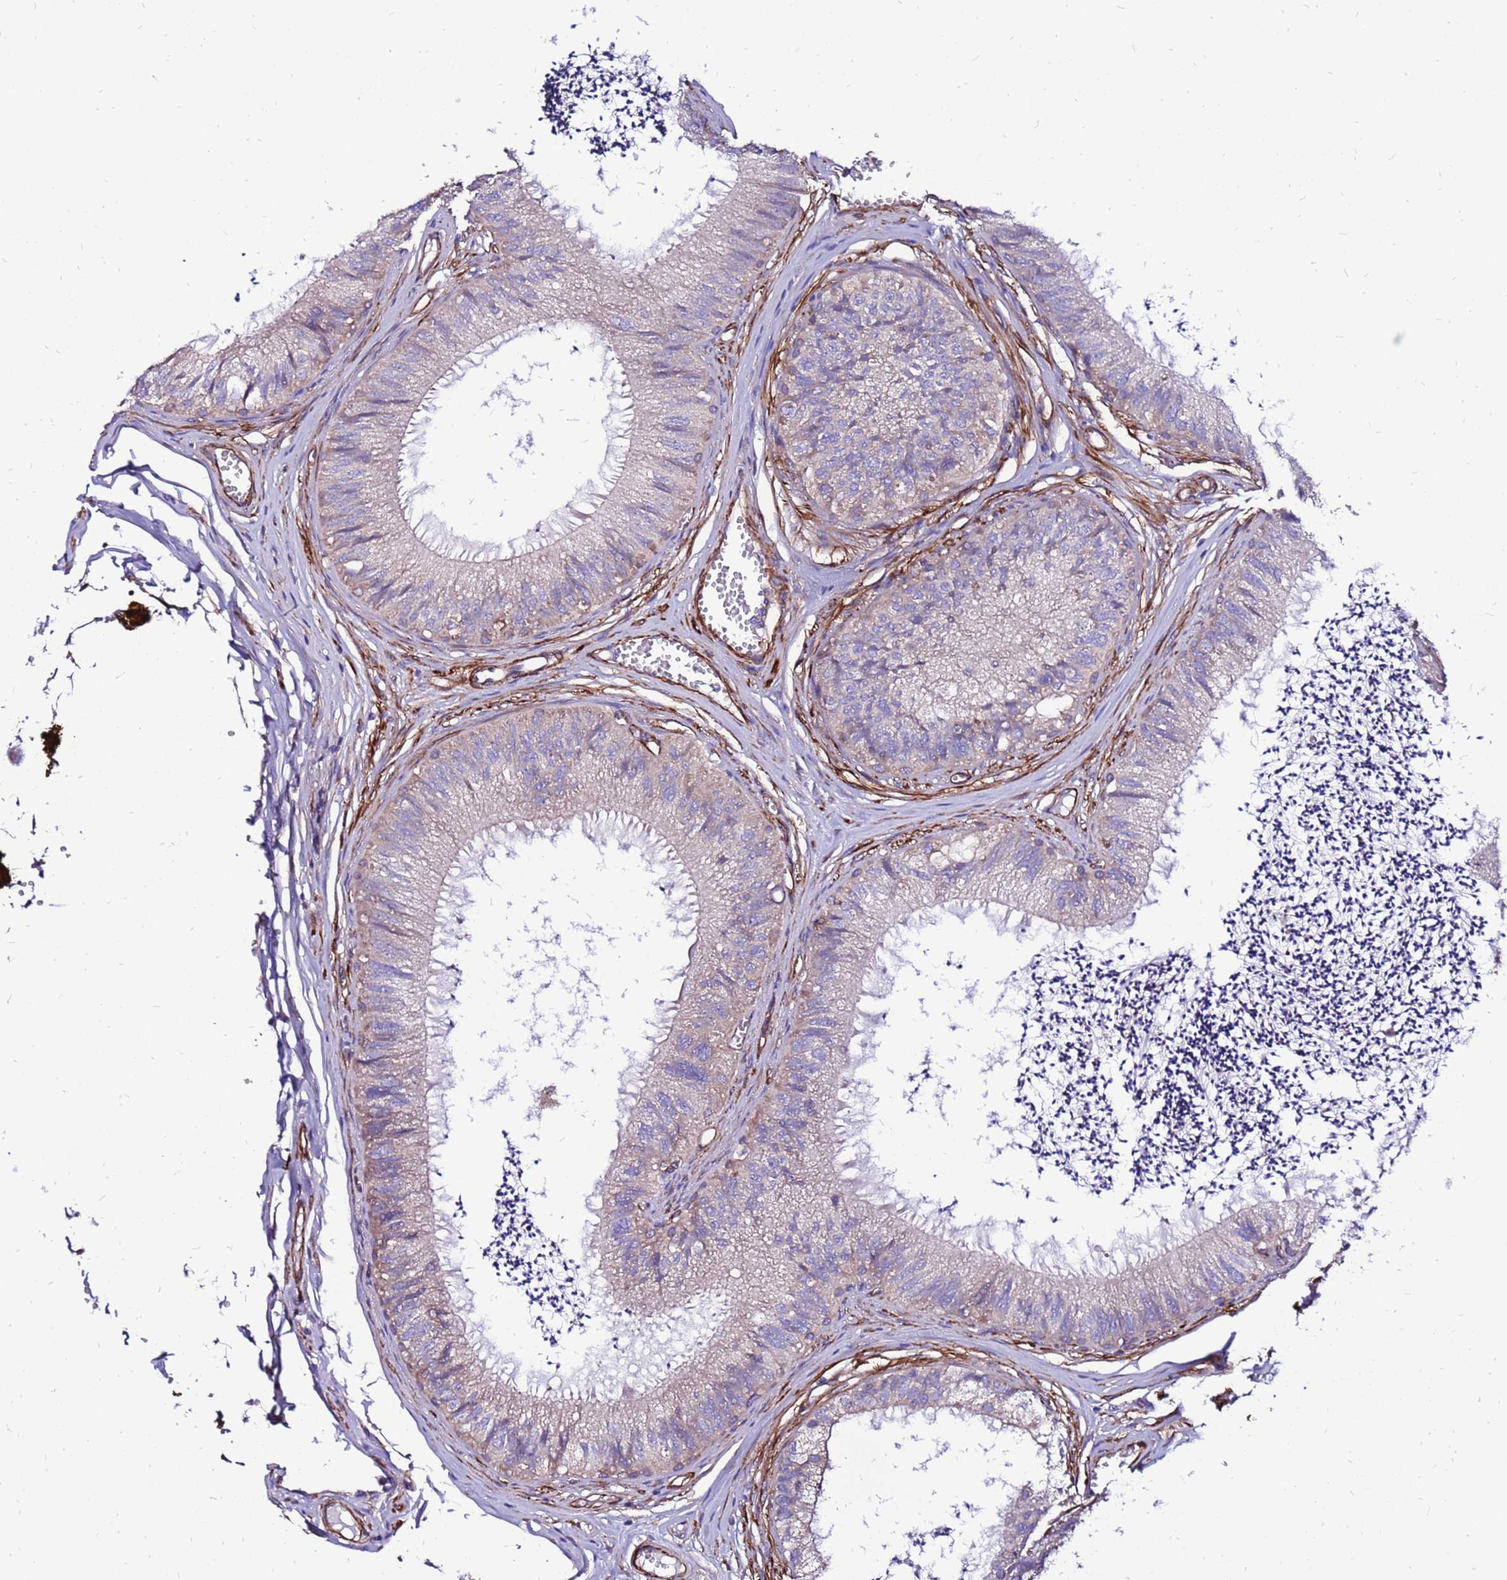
{"staining": {"intensity": "weak", "quantity": "25%-75%", "location": "cytoplasmic/membranous"}, "tissue": "epididymis", "cell_type": "Glandular cells", "image_type": "normal", "snomed": [{"axis": "morphology", "description": "Normal tissue, NOS"}, {"axis": "topography", "description": "Epididymis"}], "caption": "Weak cytoplasmic/membranous staining is appreciated in about 25%-75% of glandular cells in normal epididymis. The staining was performed using DAB to visualize the protein expression in brown, while the nuclei were stained in blue with hematoxylin (Magnification: 20x).", "gene": "EI24", "patient": {"sex": "male", "age": 79}}